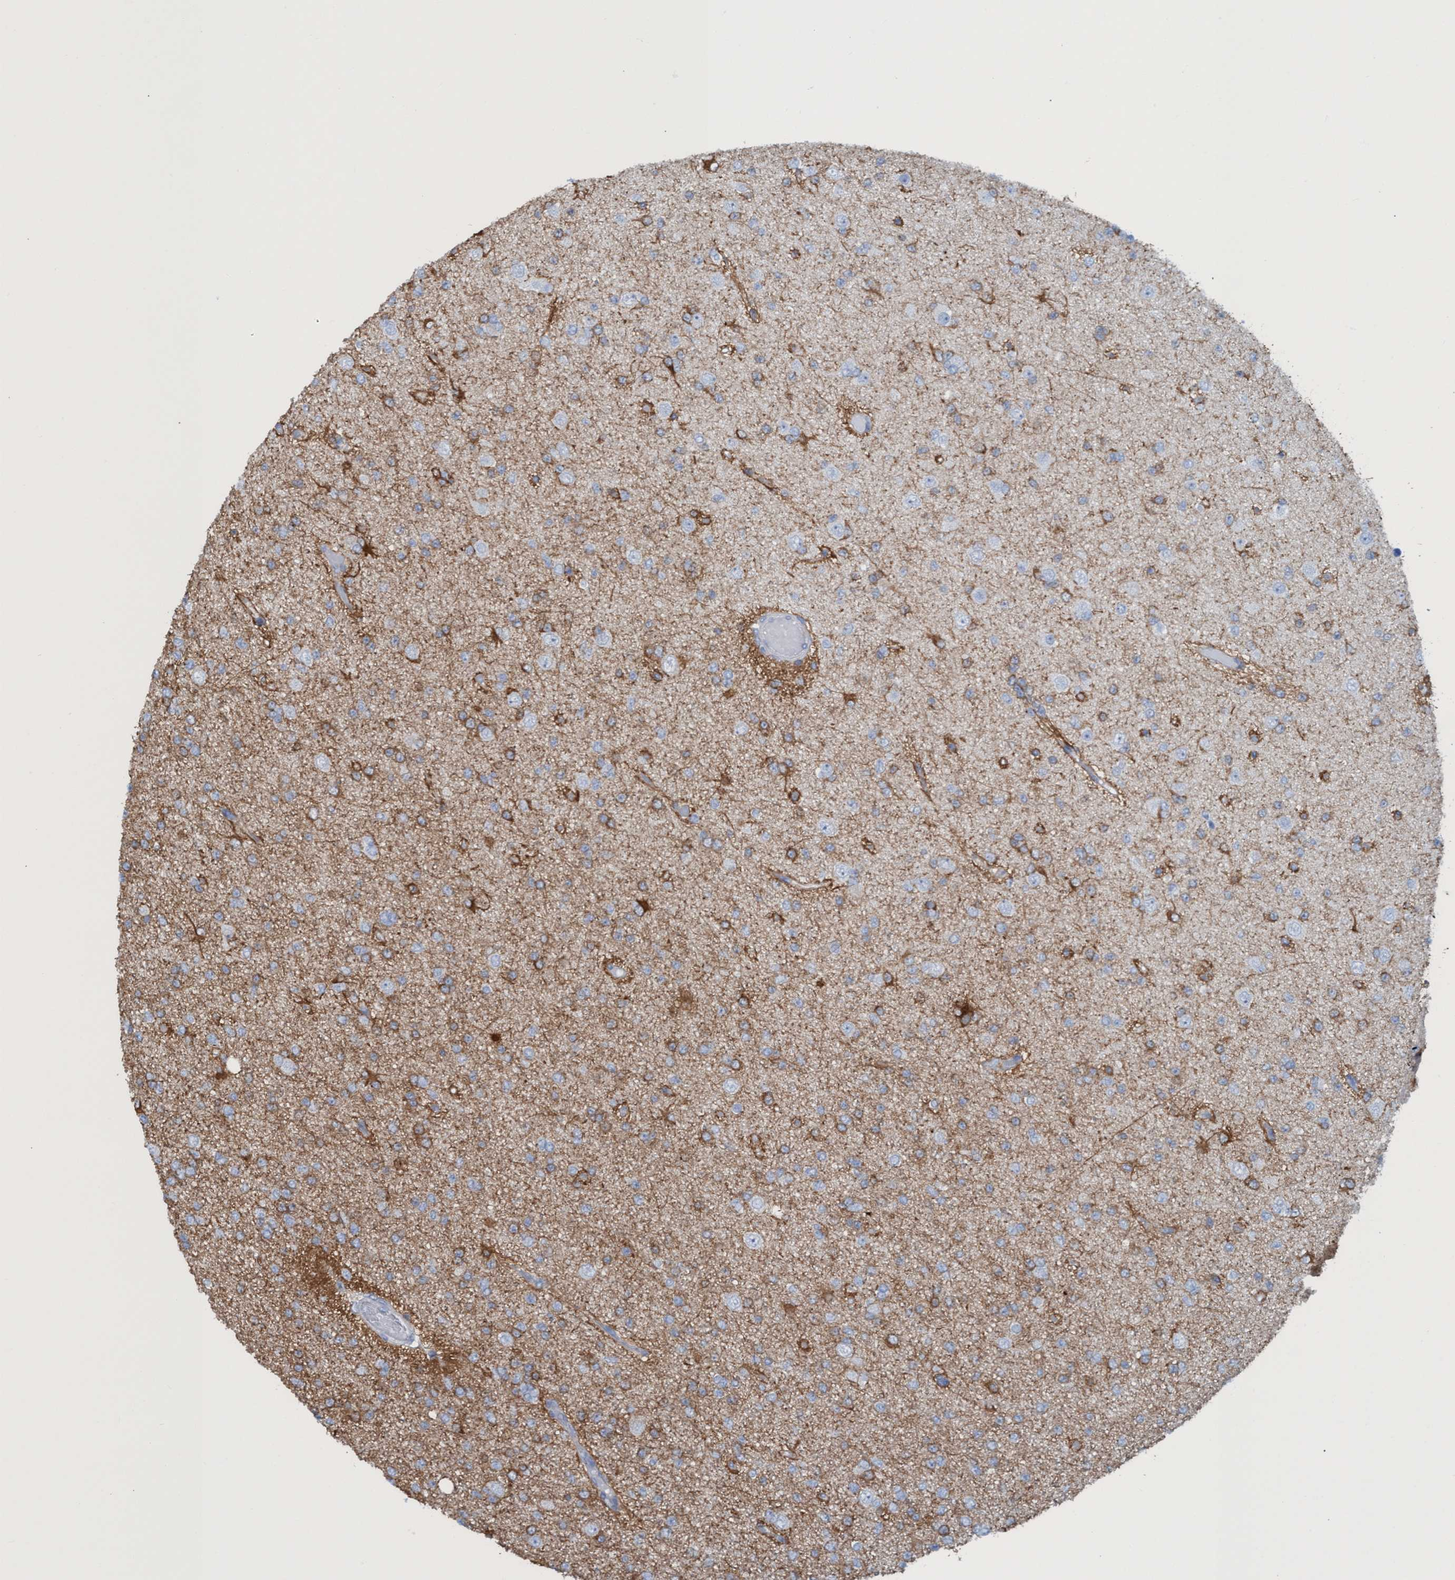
{"staining": {"intensity": "moderate", "quantity": "25%-75%", "location": "cytoplasmic/membranous"}, "tissue": "glioma", "cell_type": "Tumor cells", "image_type": "cancer", "snomed": [{"axis": "morphology", "description": "Glioma, malignant, Low grade"}, {"axis": "topography", "description": "Brain"}], "caption": "Immunohistochemical staining of human low-grade glioma (malignant) displays medium levels of moderate cytoplasmic/membranous staining in approximately 25%-75% of tumor cells.", "gene": "EZR", "patient": {"sex": "female", "age": 22}}